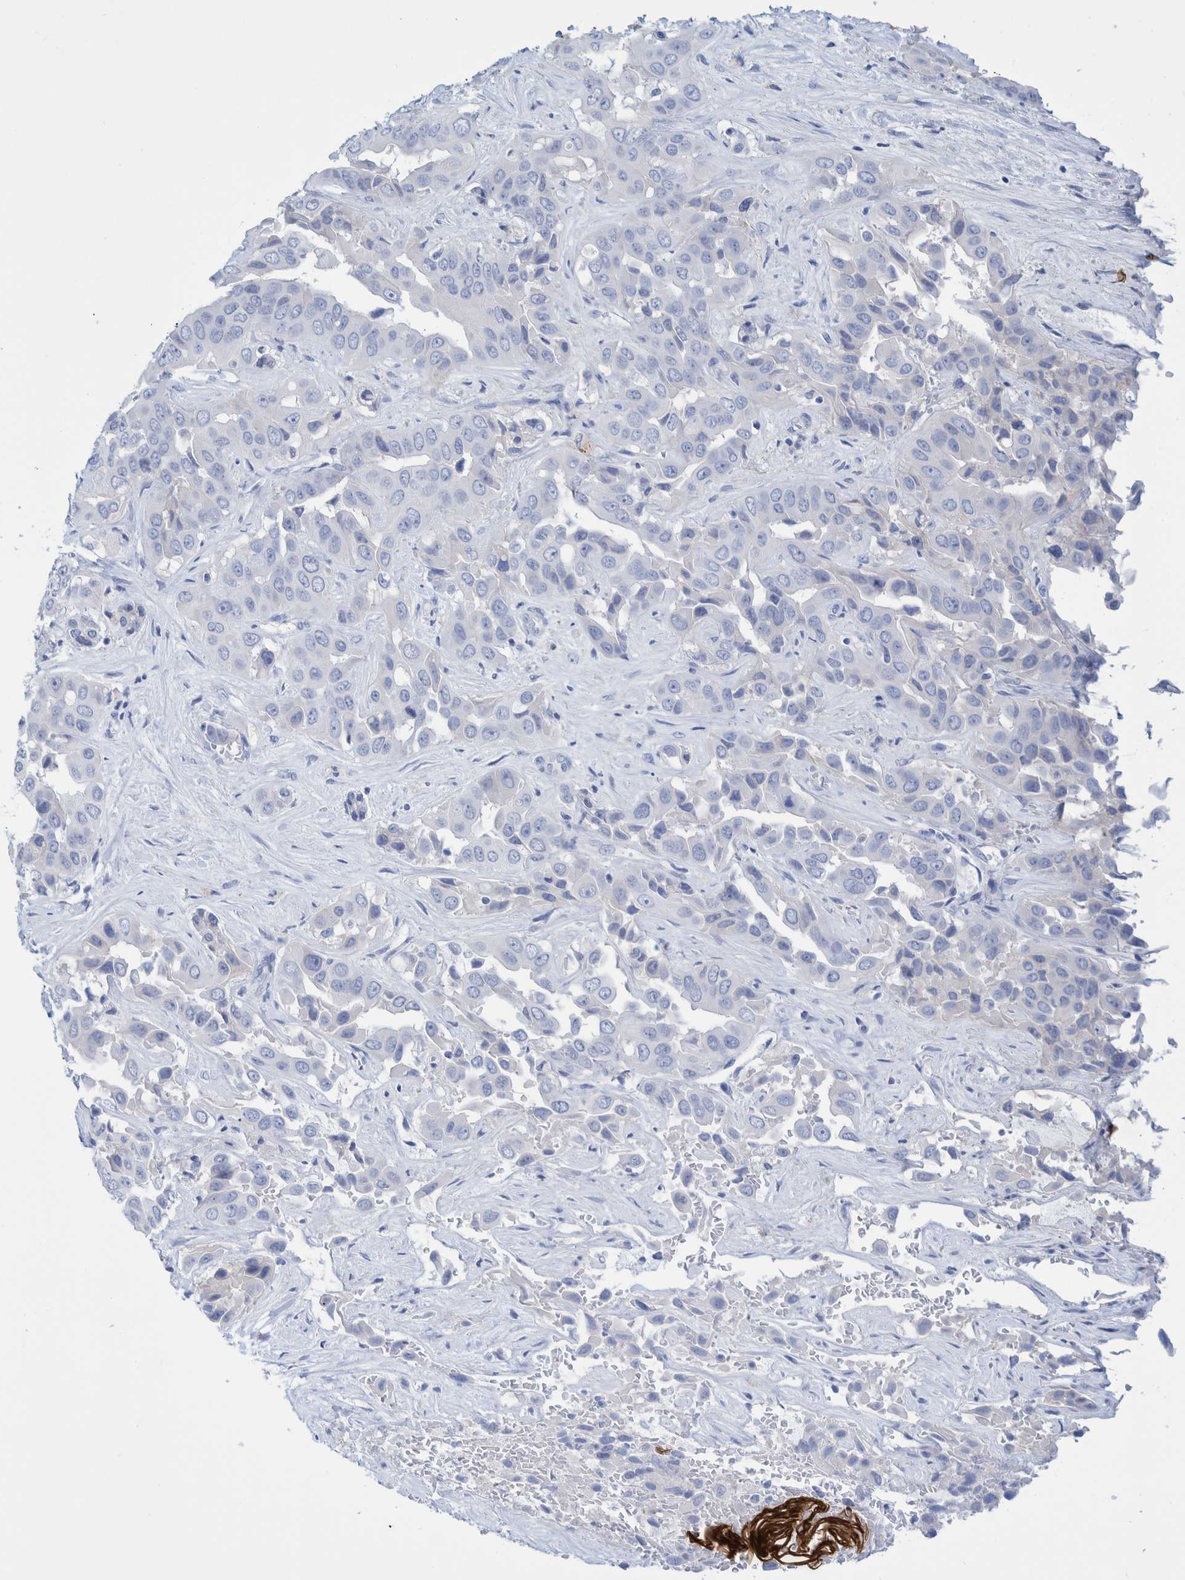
{"staining": {"intensity": "negative", "quantity": "none", "location": "none"}, "tissue": "liver cancer", "cell_type": "Tumor cells", "image_type": "cancer", "snomed": [{"axis": "morphology", "description": "Cholangiocarcinoma"}, {"axis": "topography", "description": "Liver"}], "caption": "Cholangiocarcinoma (liver) was stained to show a protein in brown. There is no significant expression in tumor cells.", "gene": "PERP", "patient": {"sex": "female", "age": 52}}